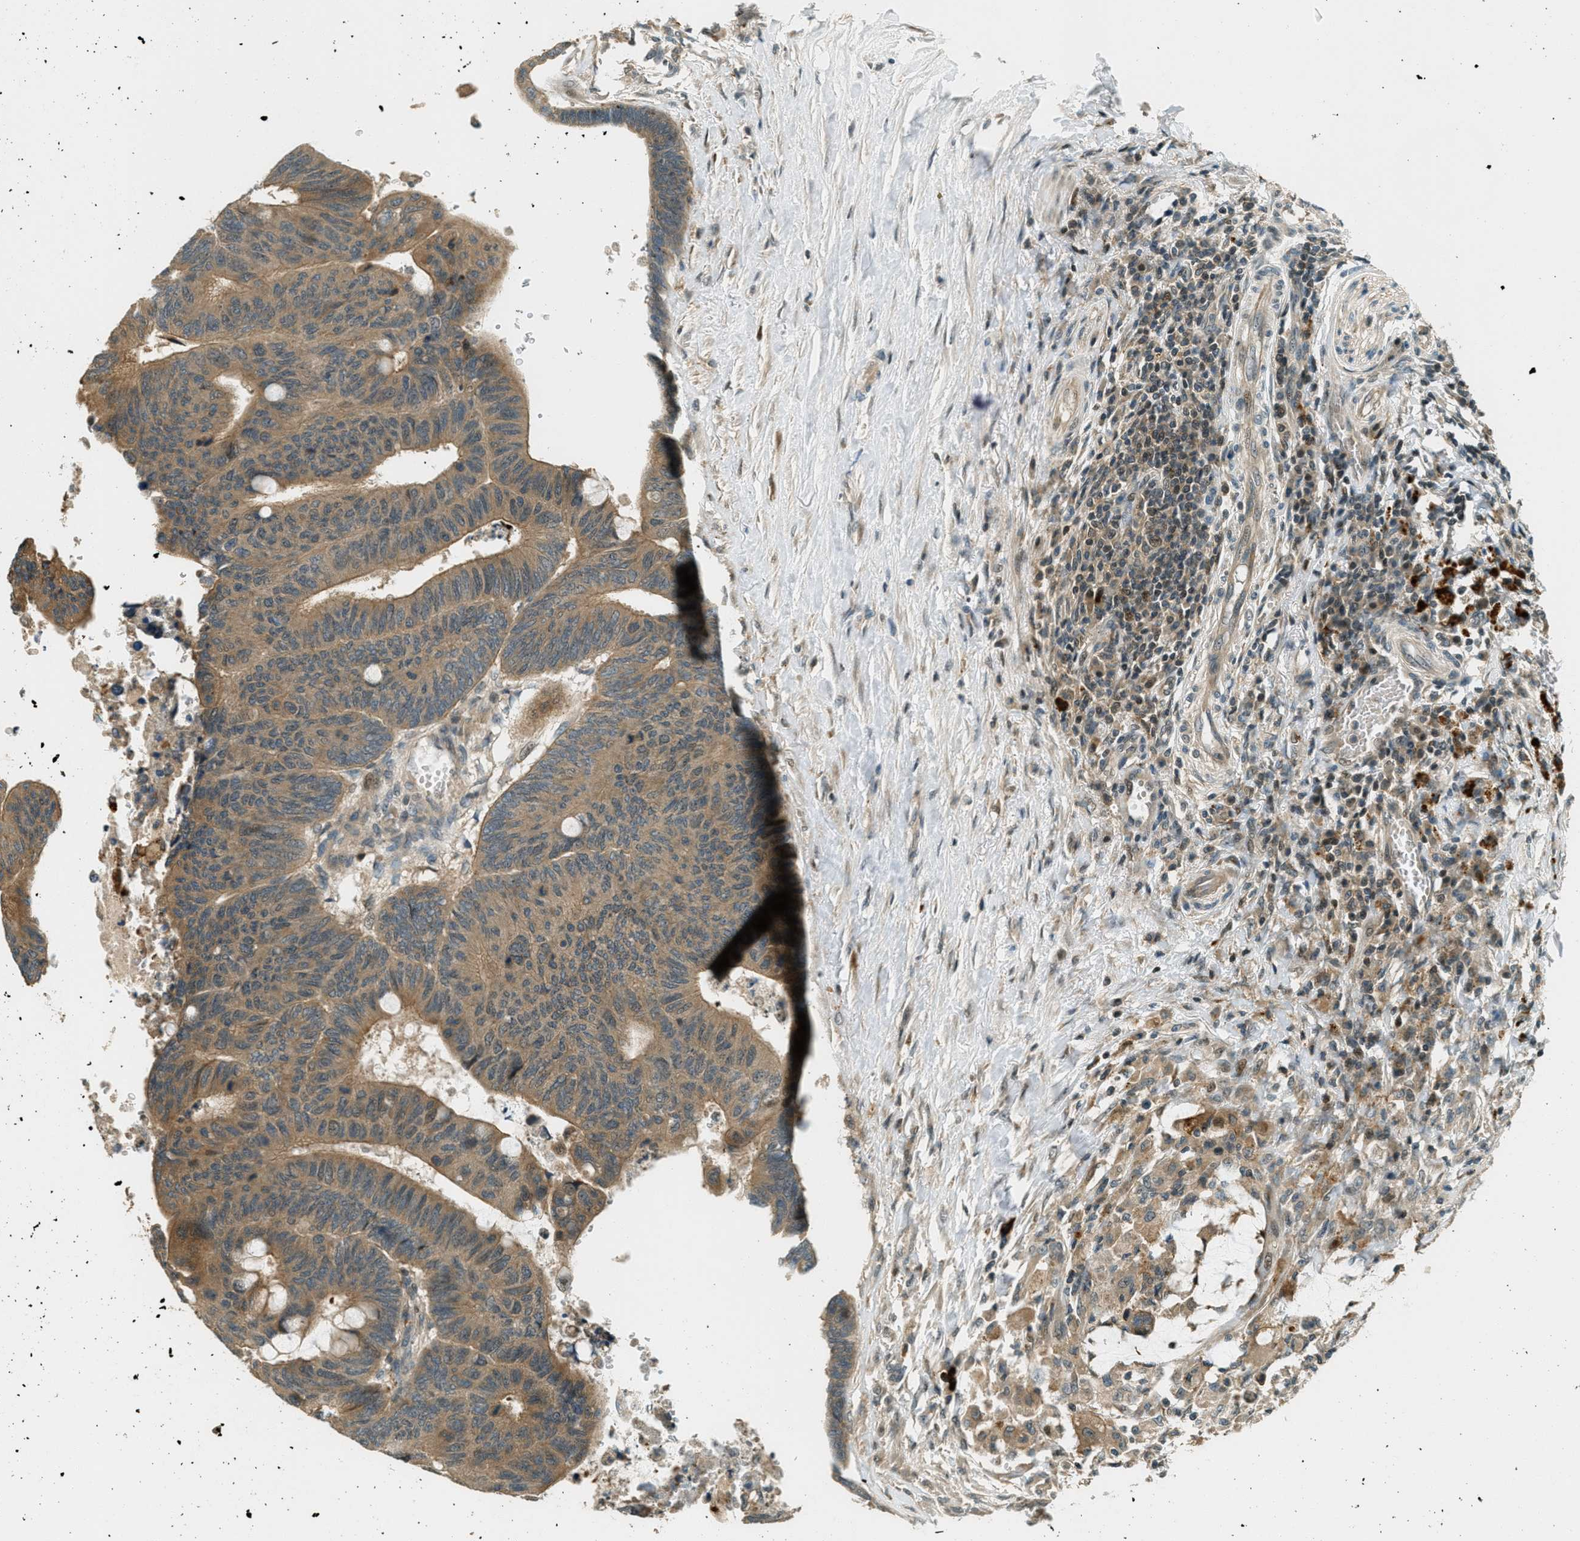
{"staining": {"intensity": "moderate", "quantity": ">75%", "location": "cytoplasmic/membranous"}, "tissue": "colorectal cancer", "cell_type": "Tumor cells", "image_type": "cancer", "snomed": [{"axis": "morphology", "description": "Normal tissue, NOS"}, {"axis": "morphology", "description": "Adenocarcinoma, NOS"}, {"axis": "topography", "description": "Rectum"}, {"axis": "topography", "description": "Peripheral nerve tissue"}], "caption": "DAB immunohistochemical staining of colorectal cancer (adenocarcinoma) displays moderate cytoplasmic/membranous protein expression in approximately >75% of tumor cells.", "gene": "PTPN23", "patient": {"sex": "male", "age": 92}}